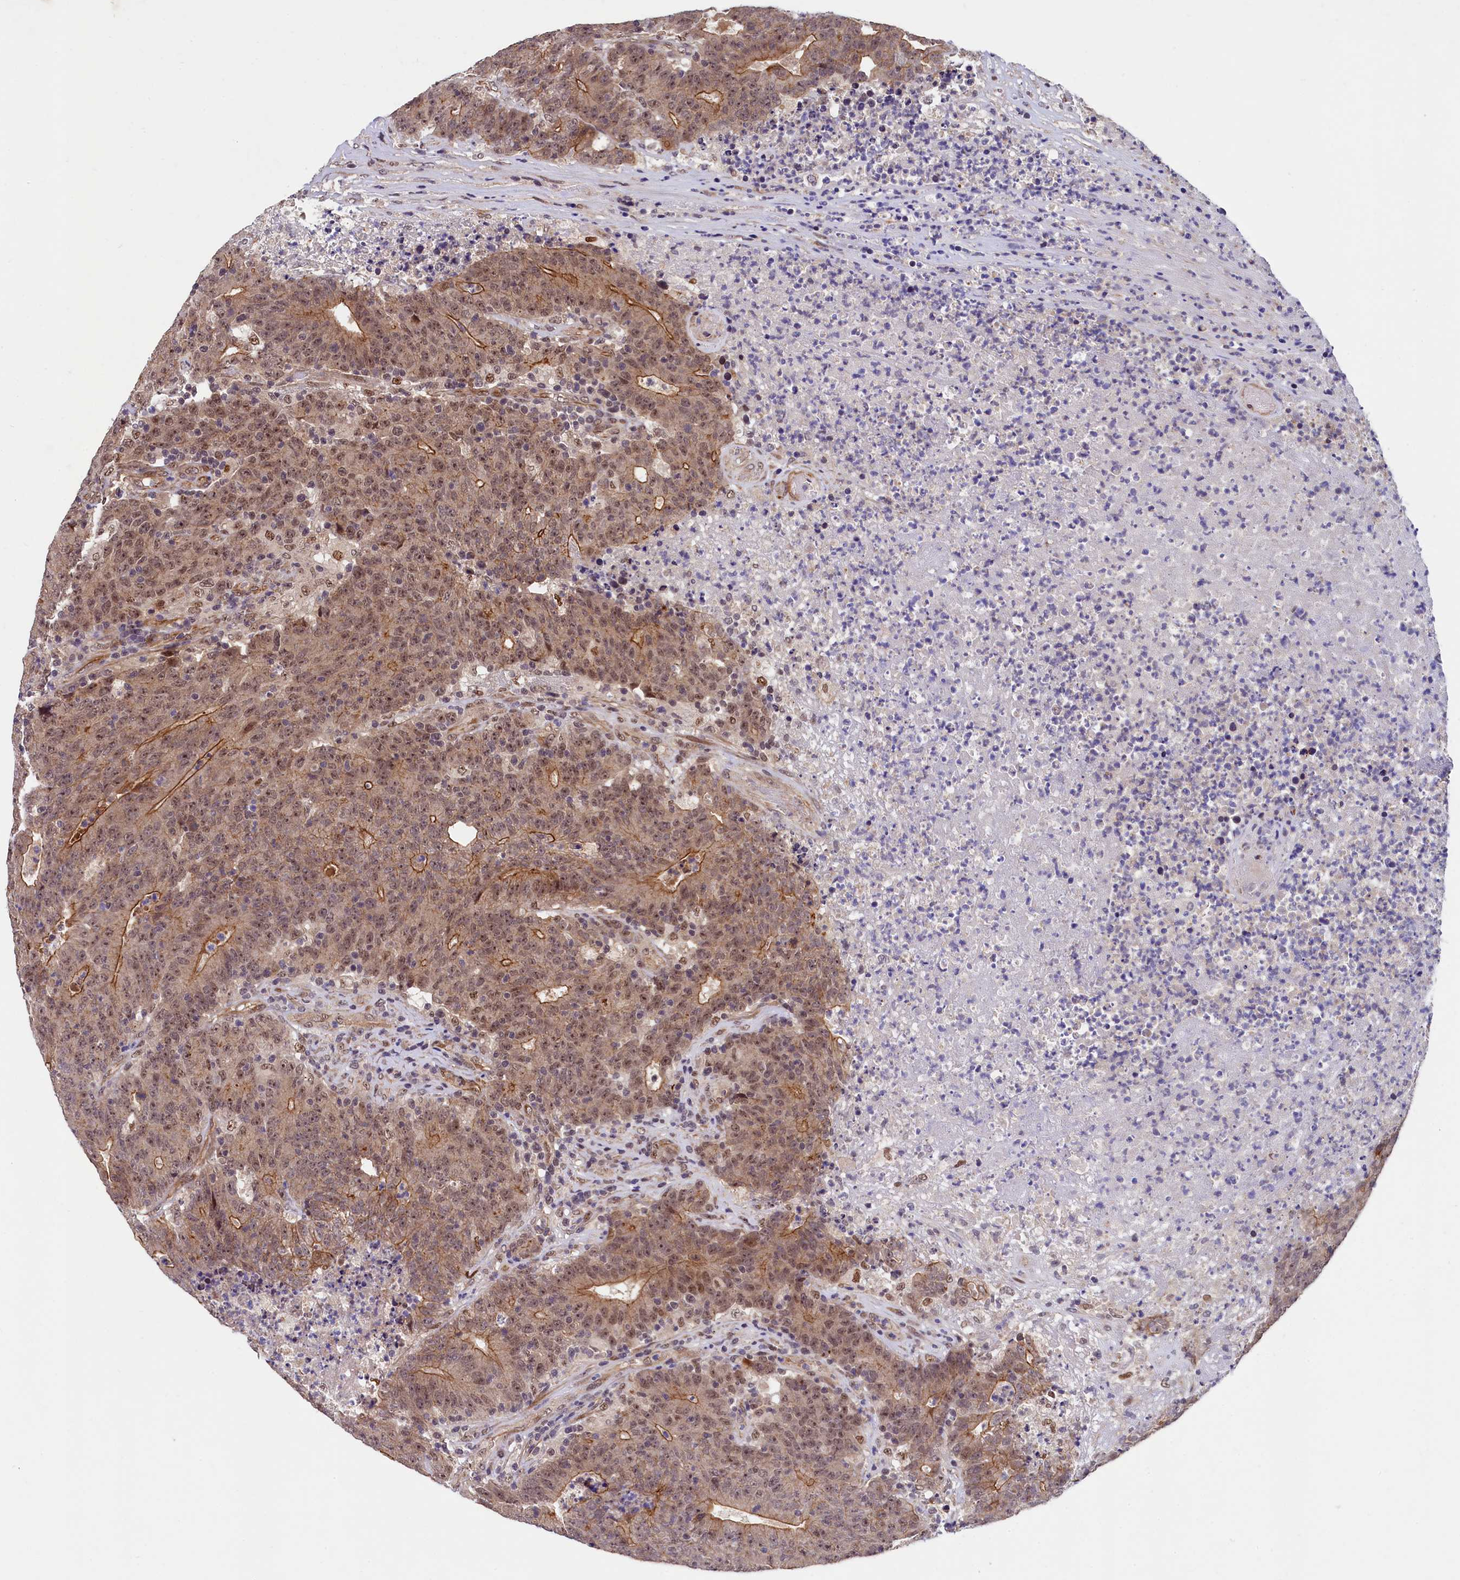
{"staining": {"intensity": "moderate", "quantity": ">75%", "location": "cytoplasmic/membranous,nuclear"}, "tissue": "colorectal cancer", "cell_type": "Tumor cells", "image_type": "cancer", "snomed": [{"axis": "morphology", "description": "Adenocarcinoma, NOS"}, {"axis": "topography", "description": "Colon"}], "caption": "Protein analysis of adenocarcinoma (colorectal) tissue reveals moderate cytoplasmic/membranous and nuclear expression in about >75% of tumor cells.", "gene": "ARL14EP", "patient": {"sex": "female", "age": 75}}